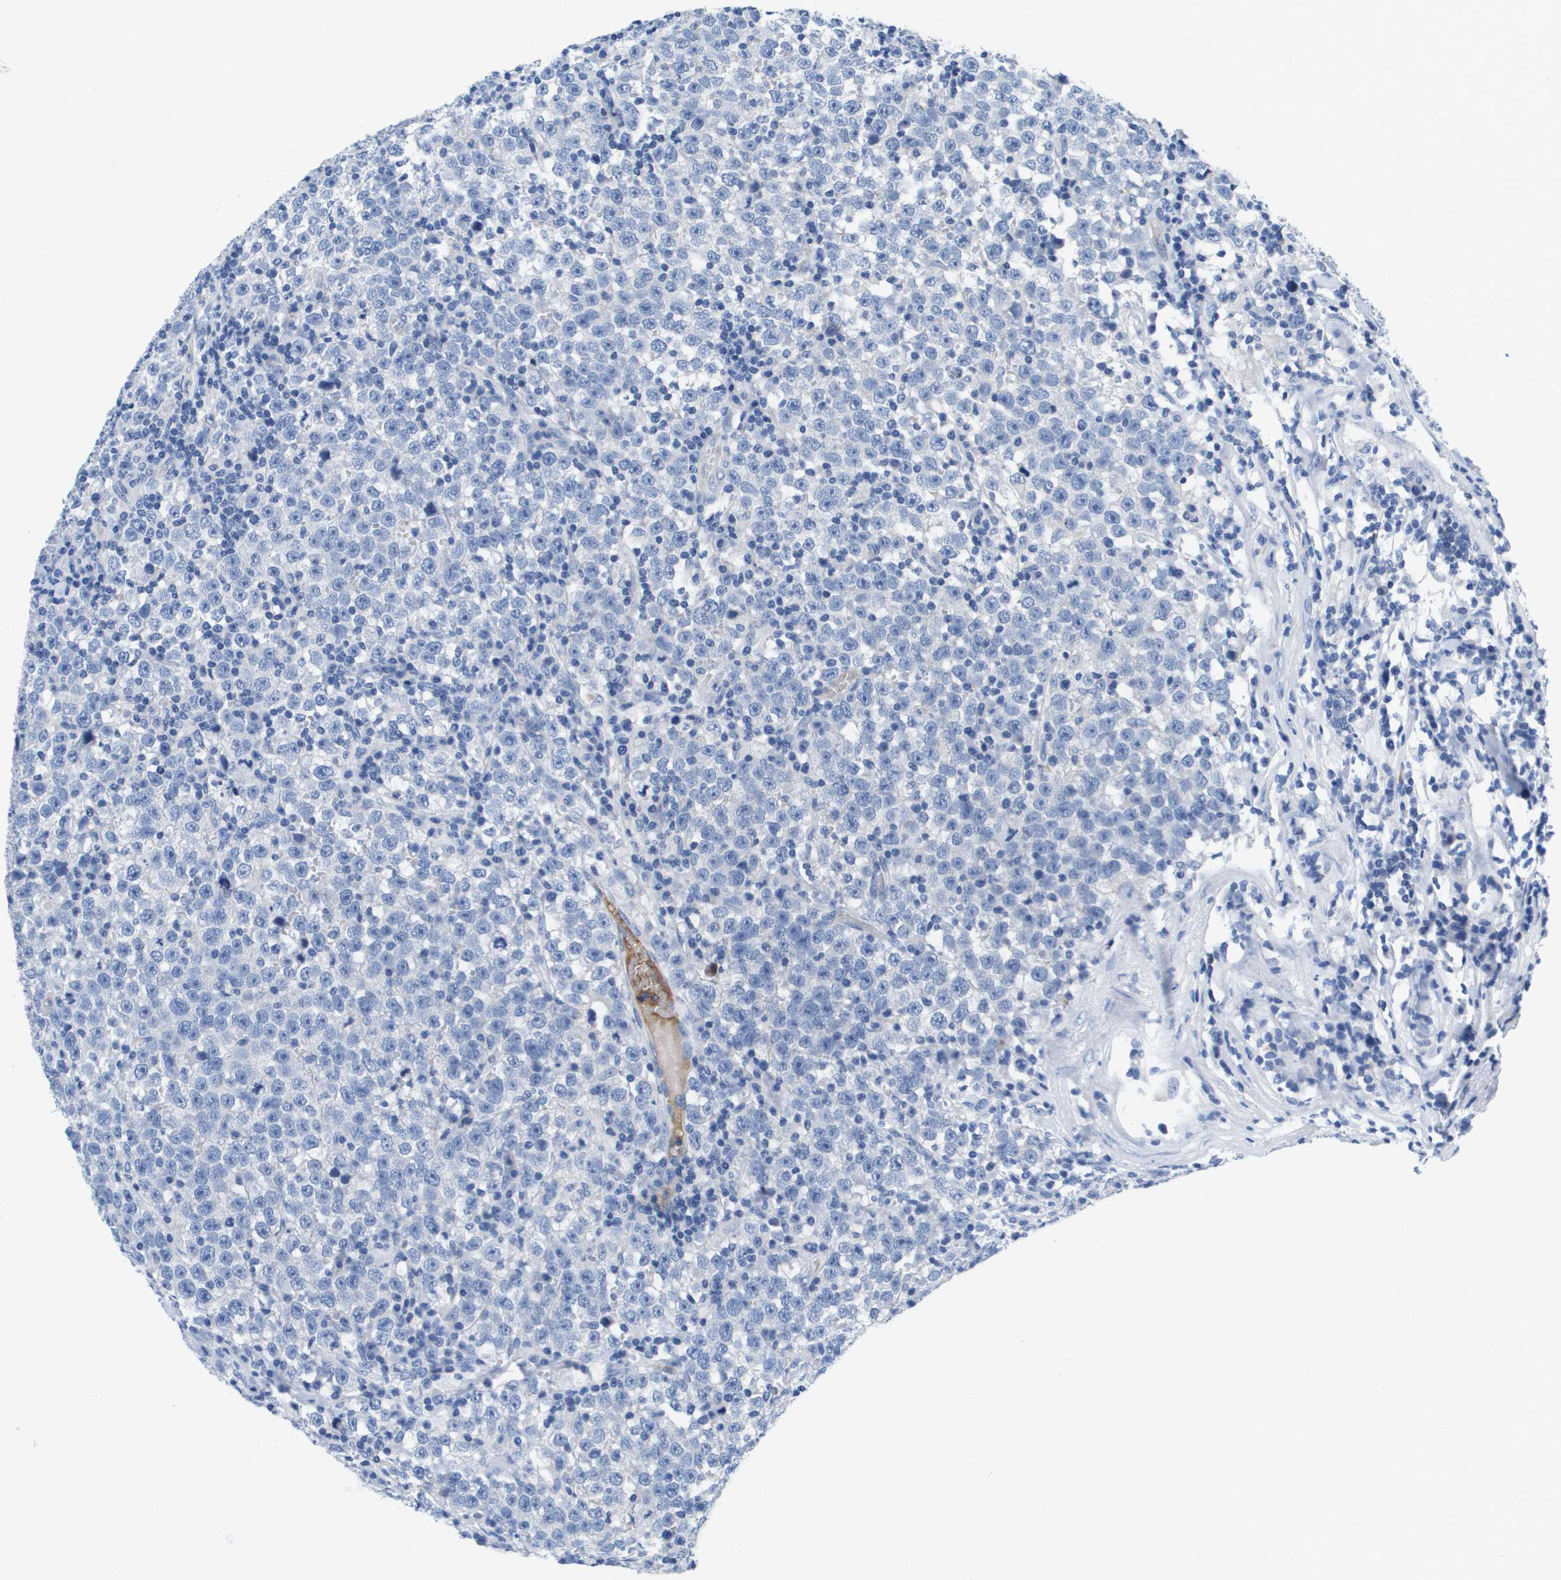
{"staining": {"intensity": "negative", "quantity": "none", "location": "none"}, "tissue": "testis cancer", "cell_type": "Tumor cells", "image_type": "cancer", "snomed": [{"axis": "morphology", "description": "Normal tissue, NOS"}, {"axis": "morphology", "description": "Seminoma, NOS"}, {"axis": "topography", "description": "Testis"}], "caption": "Image shows no significant protein expression in tumor cells of testis cancer (seminoma).", "gene": "APOA1", "patient": {"sex": "male", "age": 43}}